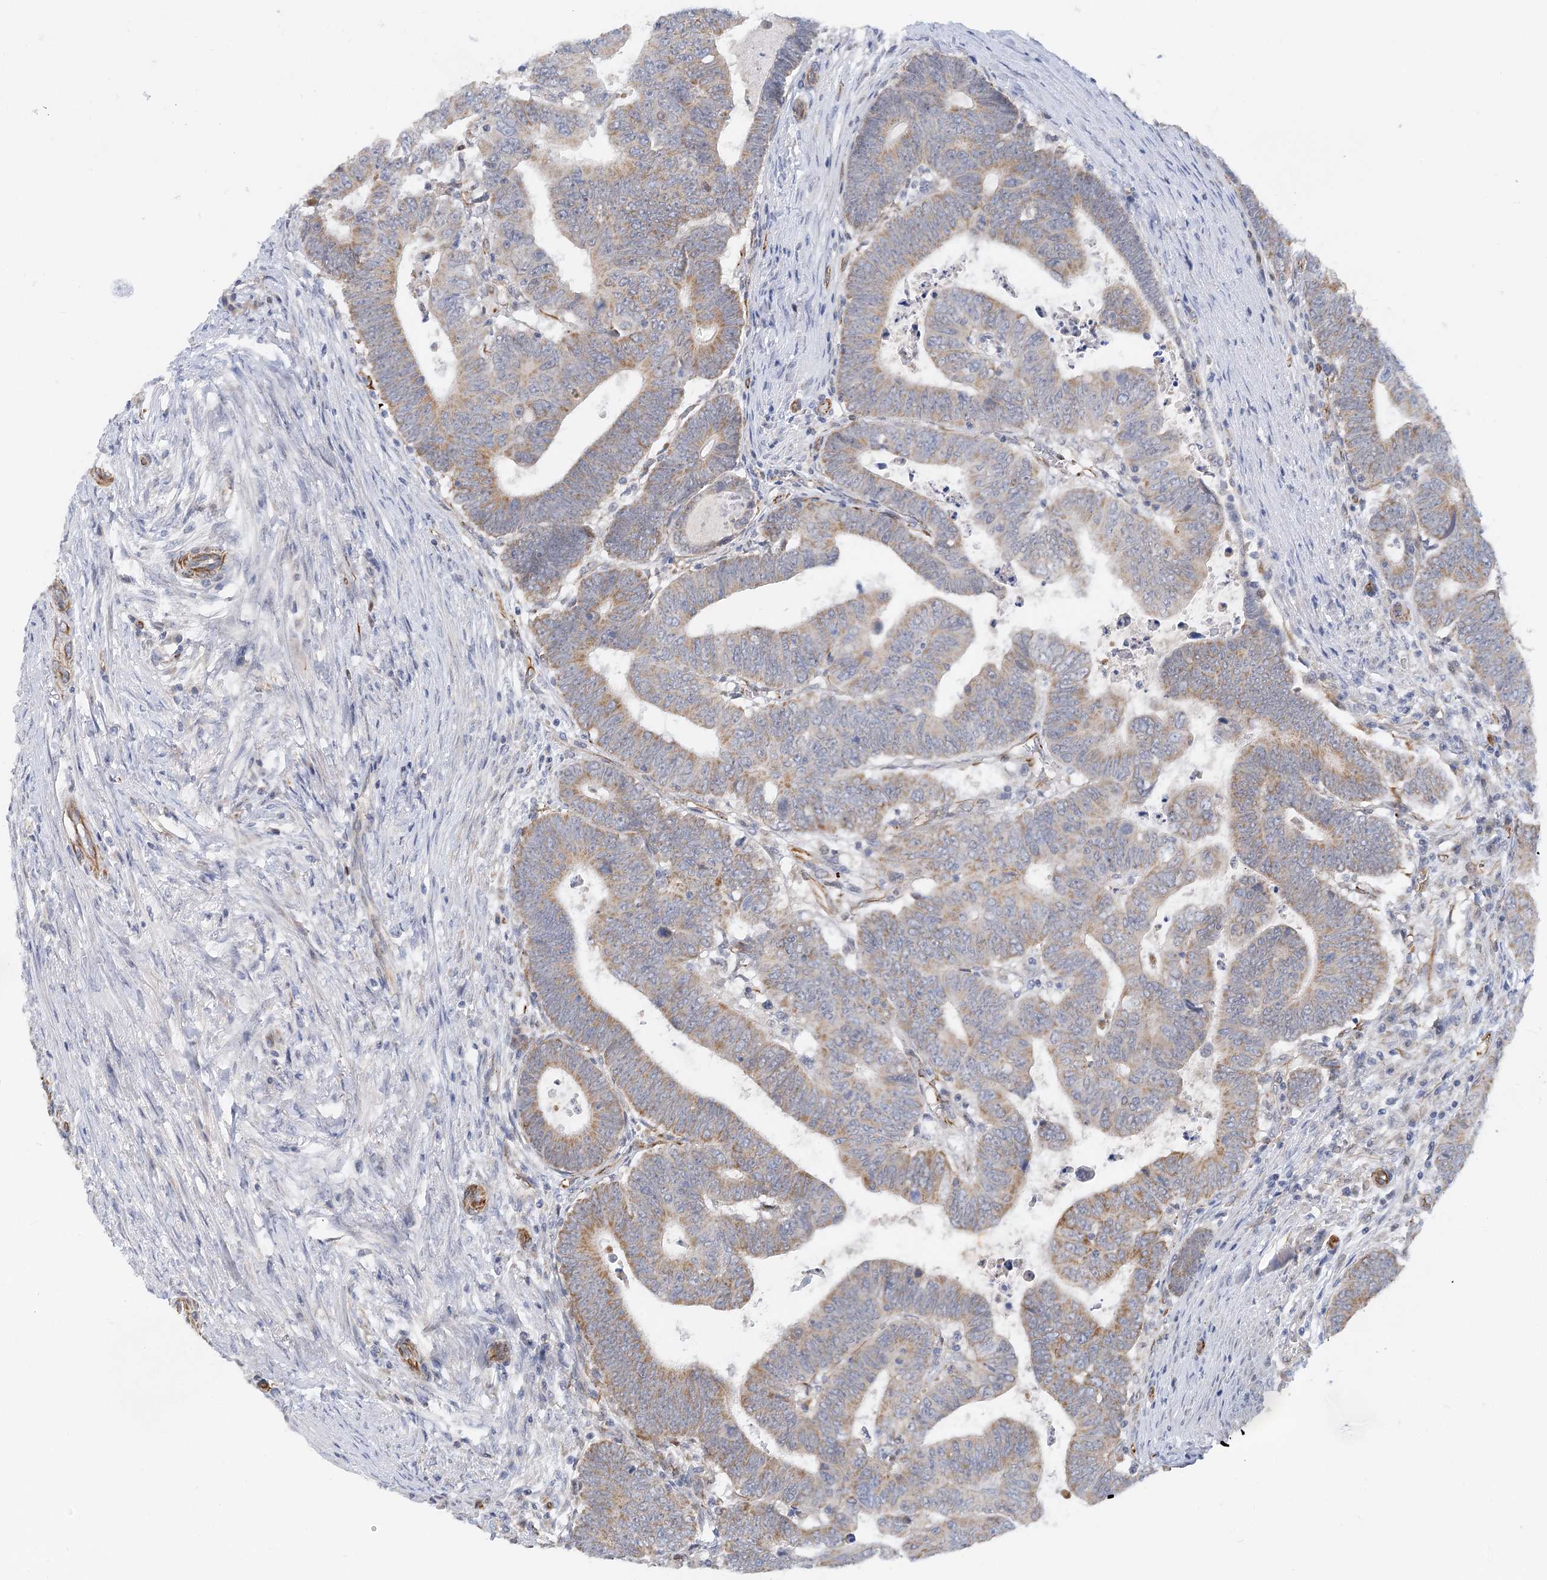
{"staining": {"intensity": "moderate", "quantity": "25%-75%", "location": "cytoplasmic/membranous"}, "tissue": "colorectal cancer", "cell_type": "Tumor cells", "image_type": "cancer", "snomed": [{"axis": "morphology", "description": "Normal tissue, NOS"}, {"axis": "morphology", "description": "Adenocarcinoma, NOS"}, {"axis": "topography", "description": "Rectum"}], "caption": "Brown immunohistochemical staining in colorectal cancer (adenocarcinoma) displays moderate cytoplasmic/membranous expression in approximately 25%-75% of tumor cells. (DAB = brown stain, brightfield microscopy at high magnification).", "gene": "NELL2", "patient": {"sex": "female", "age": 65}}